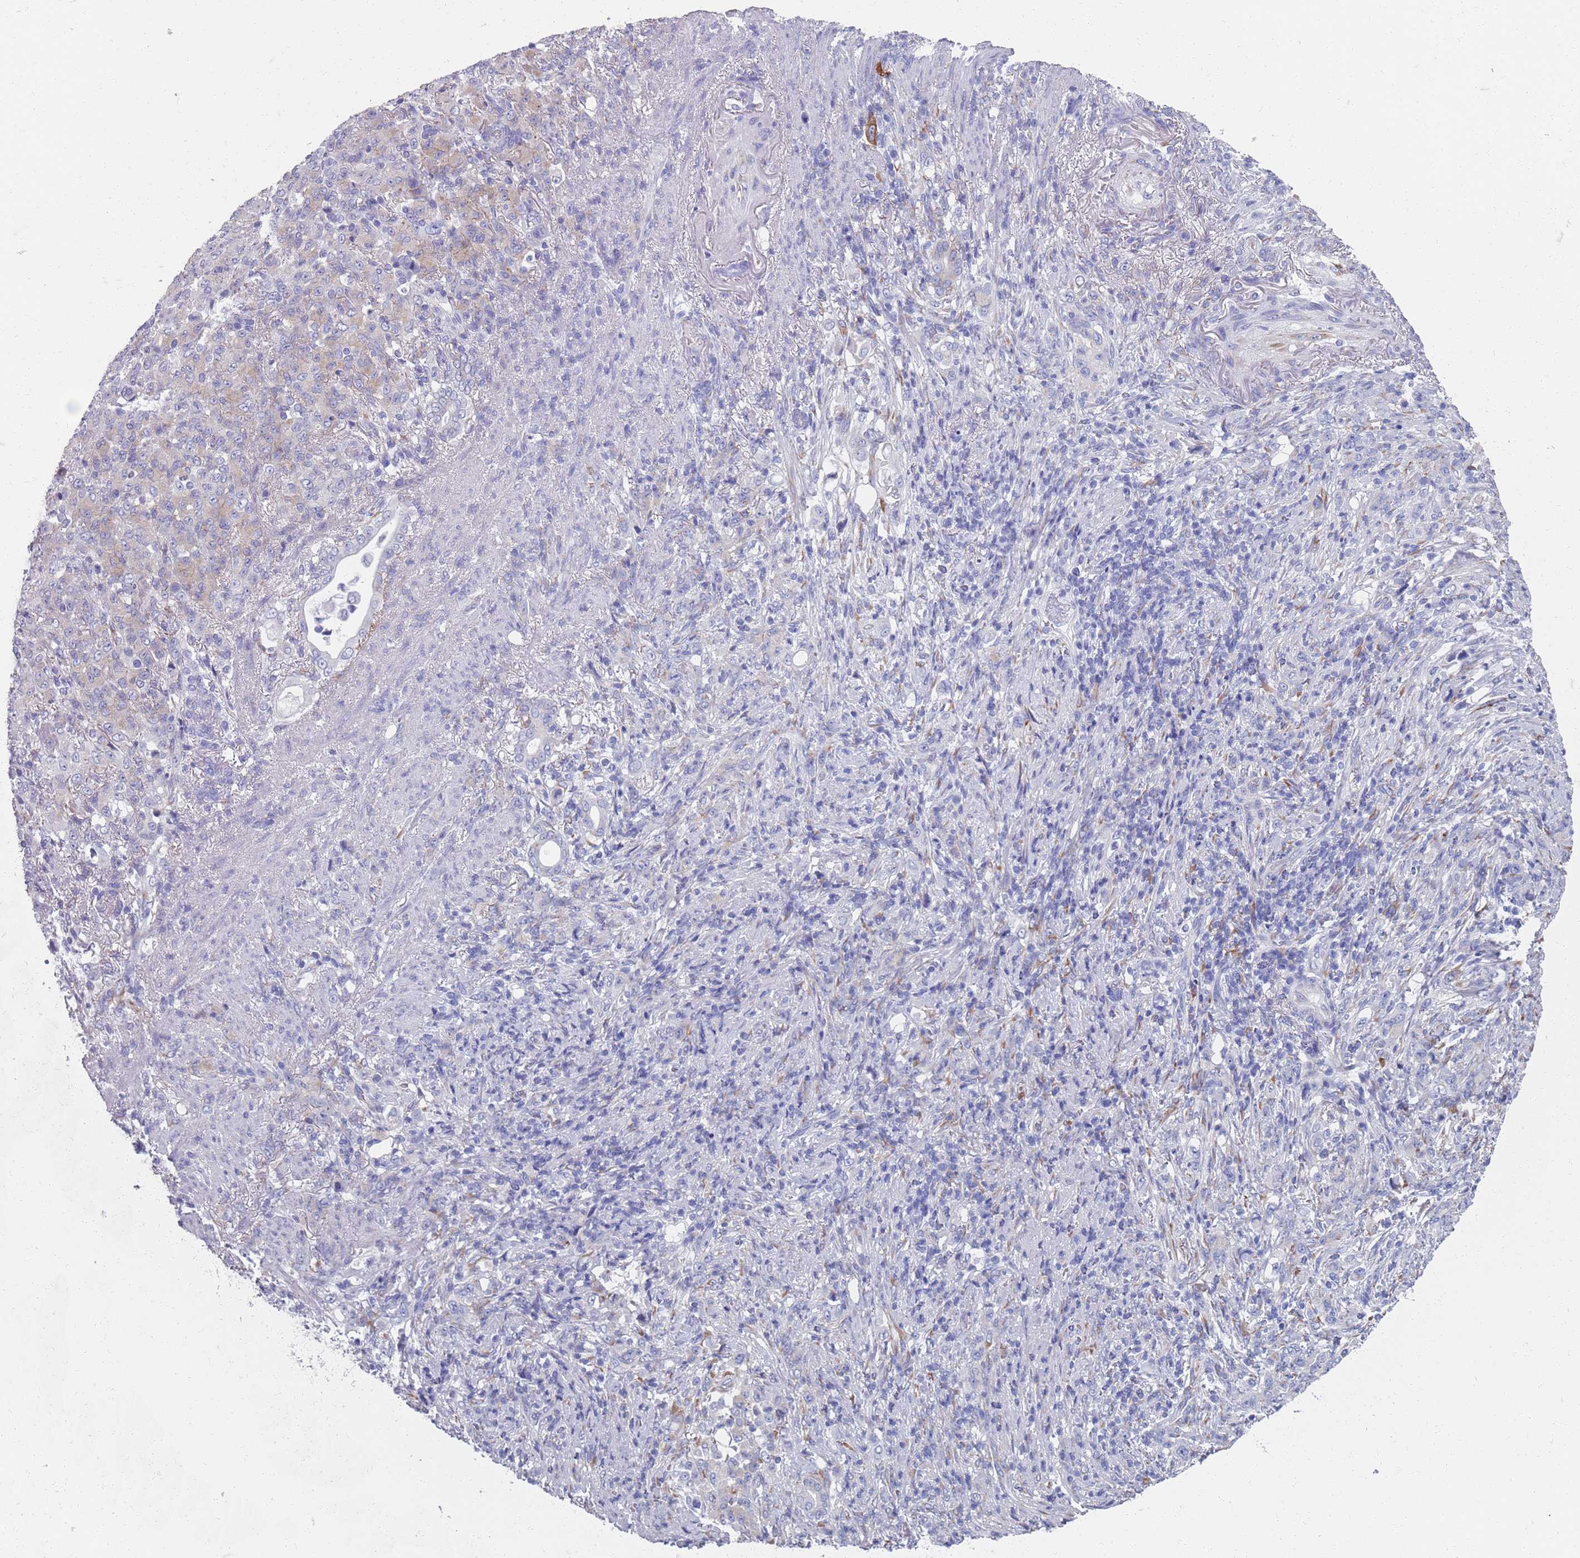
{"staining": {"intensity": "moderate", "quantity": "<25%", "location": "cytoplasmic/membranous"}, "tissue": "stomach cancer", "cell_type": "Tumor cells", "image_type": "cancer", "snomed": [{"axis": "morphology", "description": "Normal tissue, NOS"}, {"axis": "morphology", "description": "Adenocarcinoma, NOS"}, {"axis": "topography", "description": "Stomach"}], "caption": "Immunohistochemical staining of human stomach cancer displays moderate cytoplasmic/membranous protein positivity in about <25% of tumor cells. Immunohistochemistry (ihc) stains the protein in brown and the nuclei are stained blue.", "gene": "PLOD1", "patient": {"sex": "female", "age": 79}}